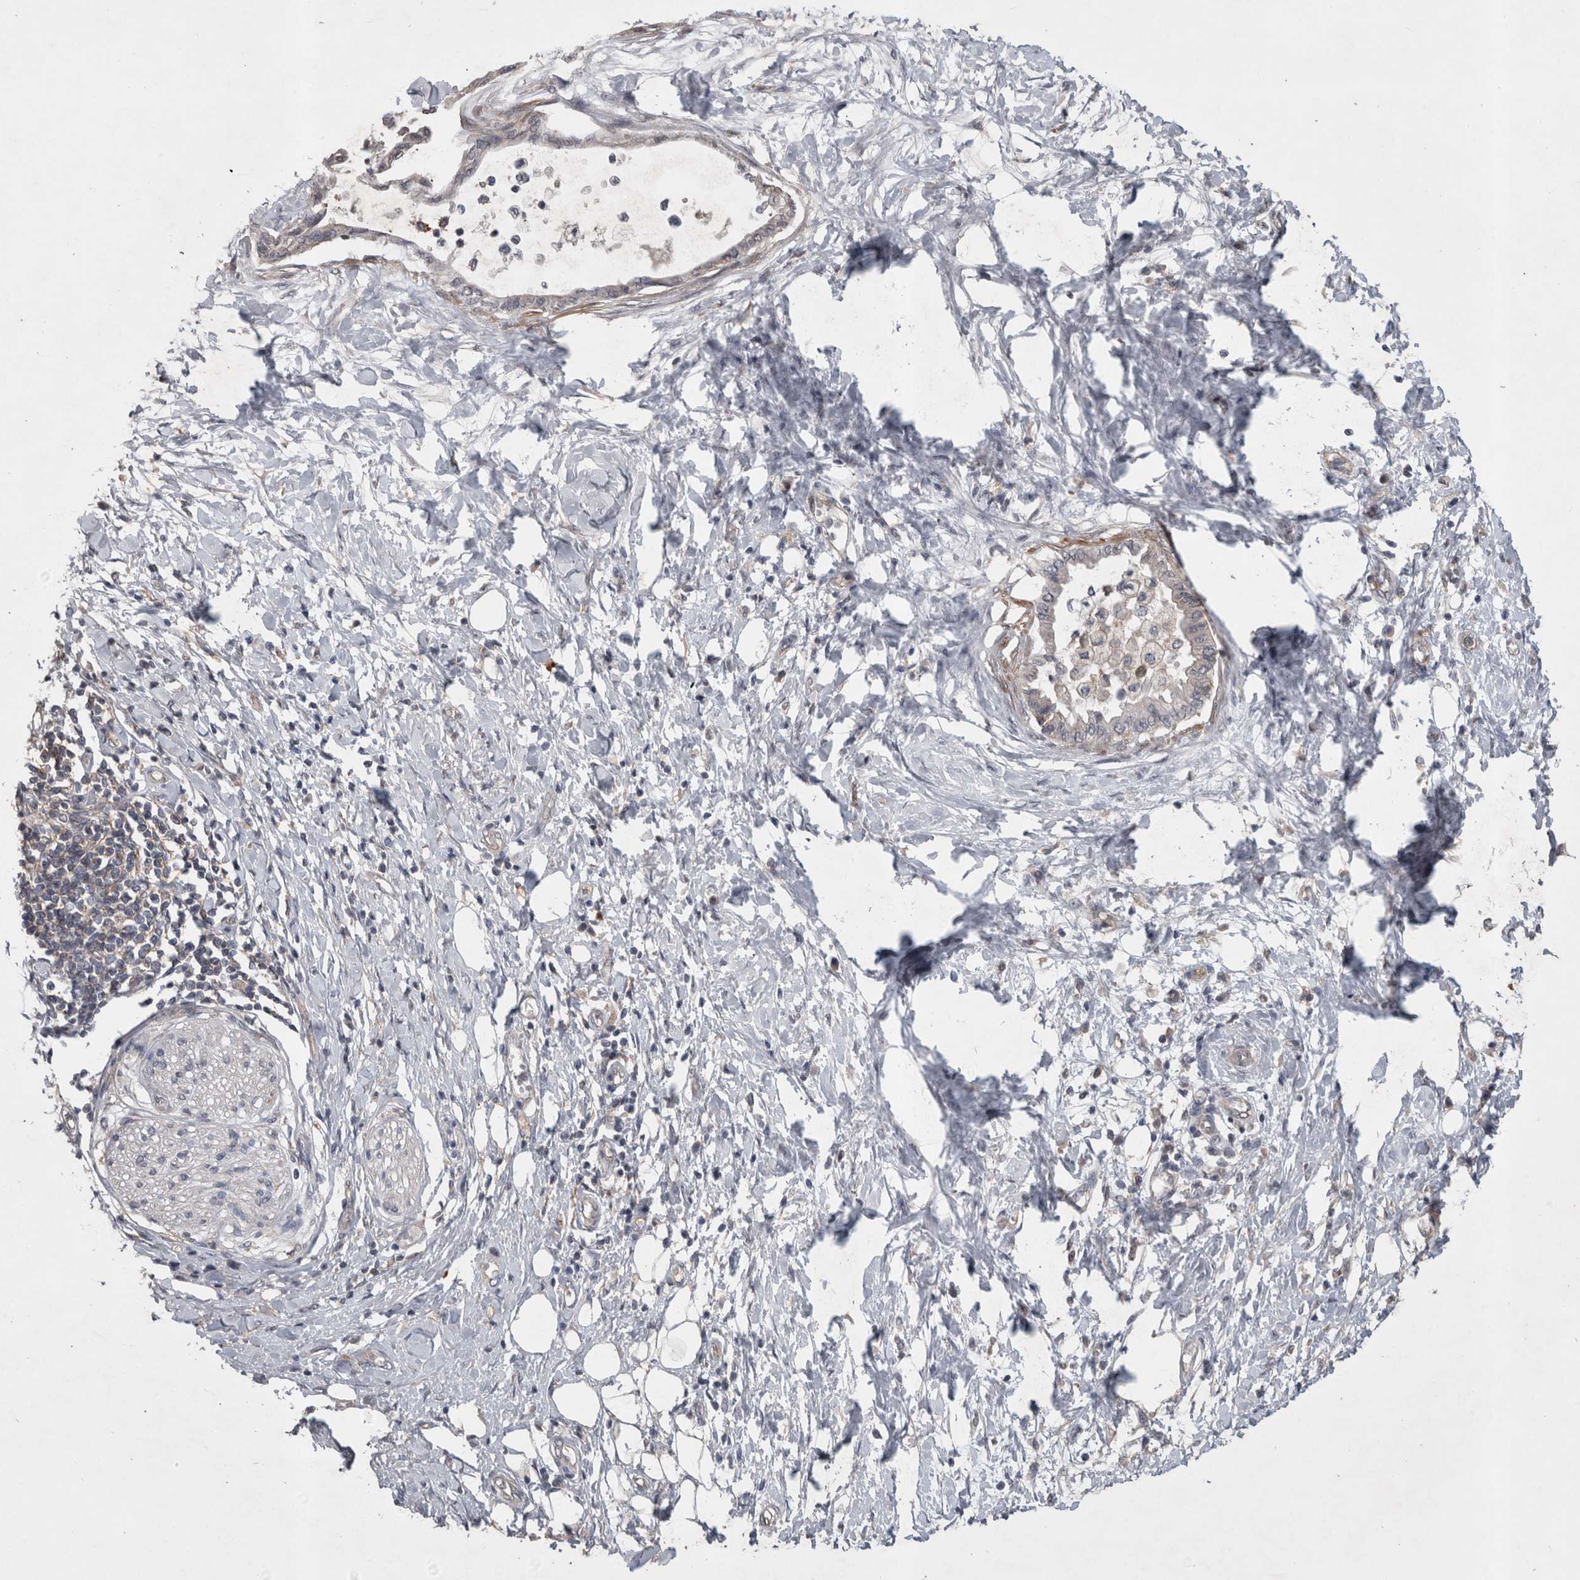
{"staining": {"intensity": "weak", "quantity": "<25%", "location": "cytoplasmic/membranous"}, "tissue": "pancreatic cancer", "cell_type": "Tumor cells", "image_type": "cancer", "snomed": [{"axis": "morphology", "description": "Normal tissue, NOS"}, {"axis": "morphology", "description": "Adenocarcinoma, NOS"}, {"axis": "topography", "description": "Pancreas"}, {"axis": "topography", "description": "Duodenum"}], "caption": "Tumor cells show no significant protein positivity in pancreatic cancer.", "gene": "SPATA48", "patient": {"sex": "female", "age": 60}}